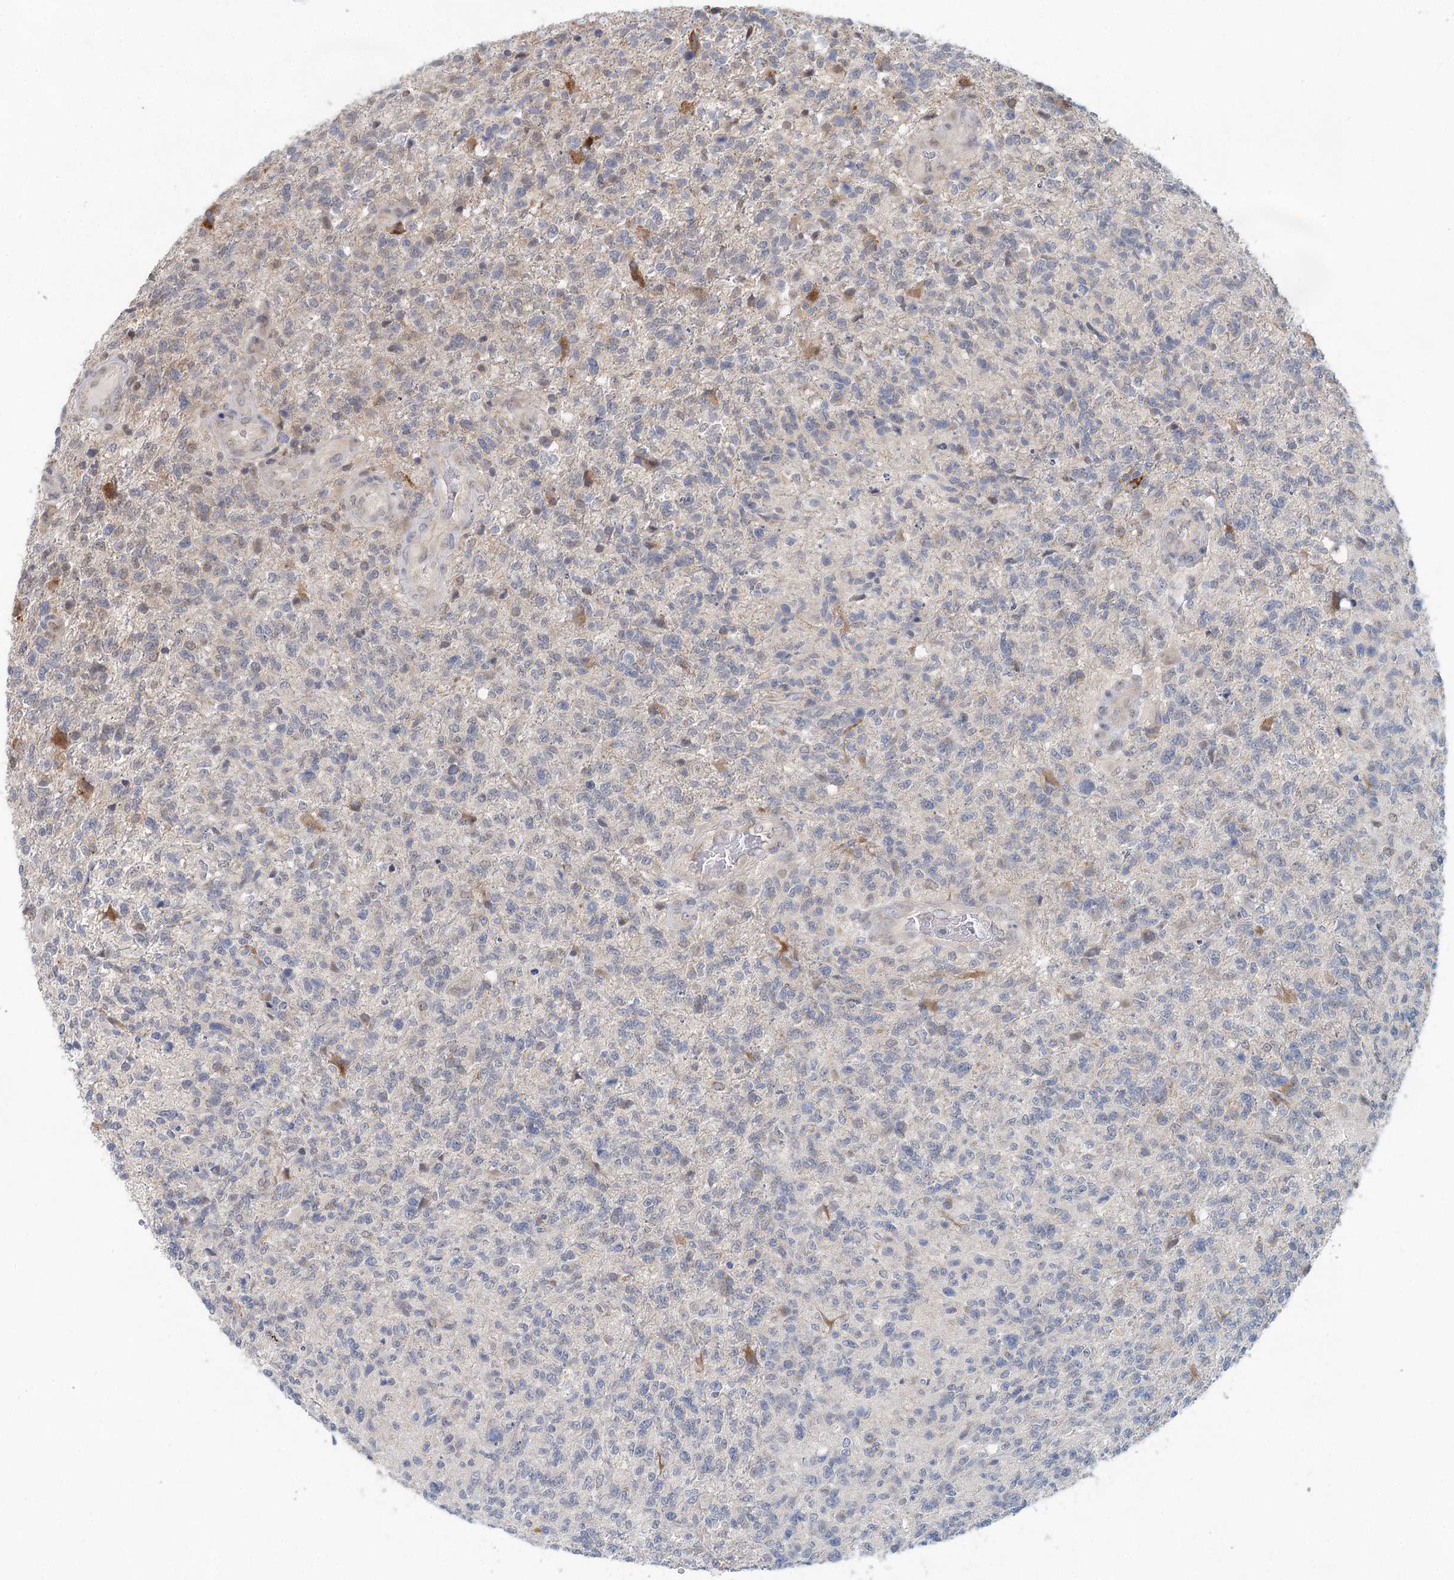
{"staining": {"intensity": "negative", "quantity": "none", "location": "none"}, "tissue": "glioma", "cell_type": "Tumor cells", "image_type": "cancer", "snomed": [{"axis": "morphology", "description": "Glioma, malignant, High grade"}, {"axis": "topography", "description": "Brain"}], "caption": "Human high-grade glioma (malignant) stained for a protein using immunohistochemistry exhibits no staining in tumor cells.", "gene": "BLTP1", "patient": {"sex": "male", "age": 56}}